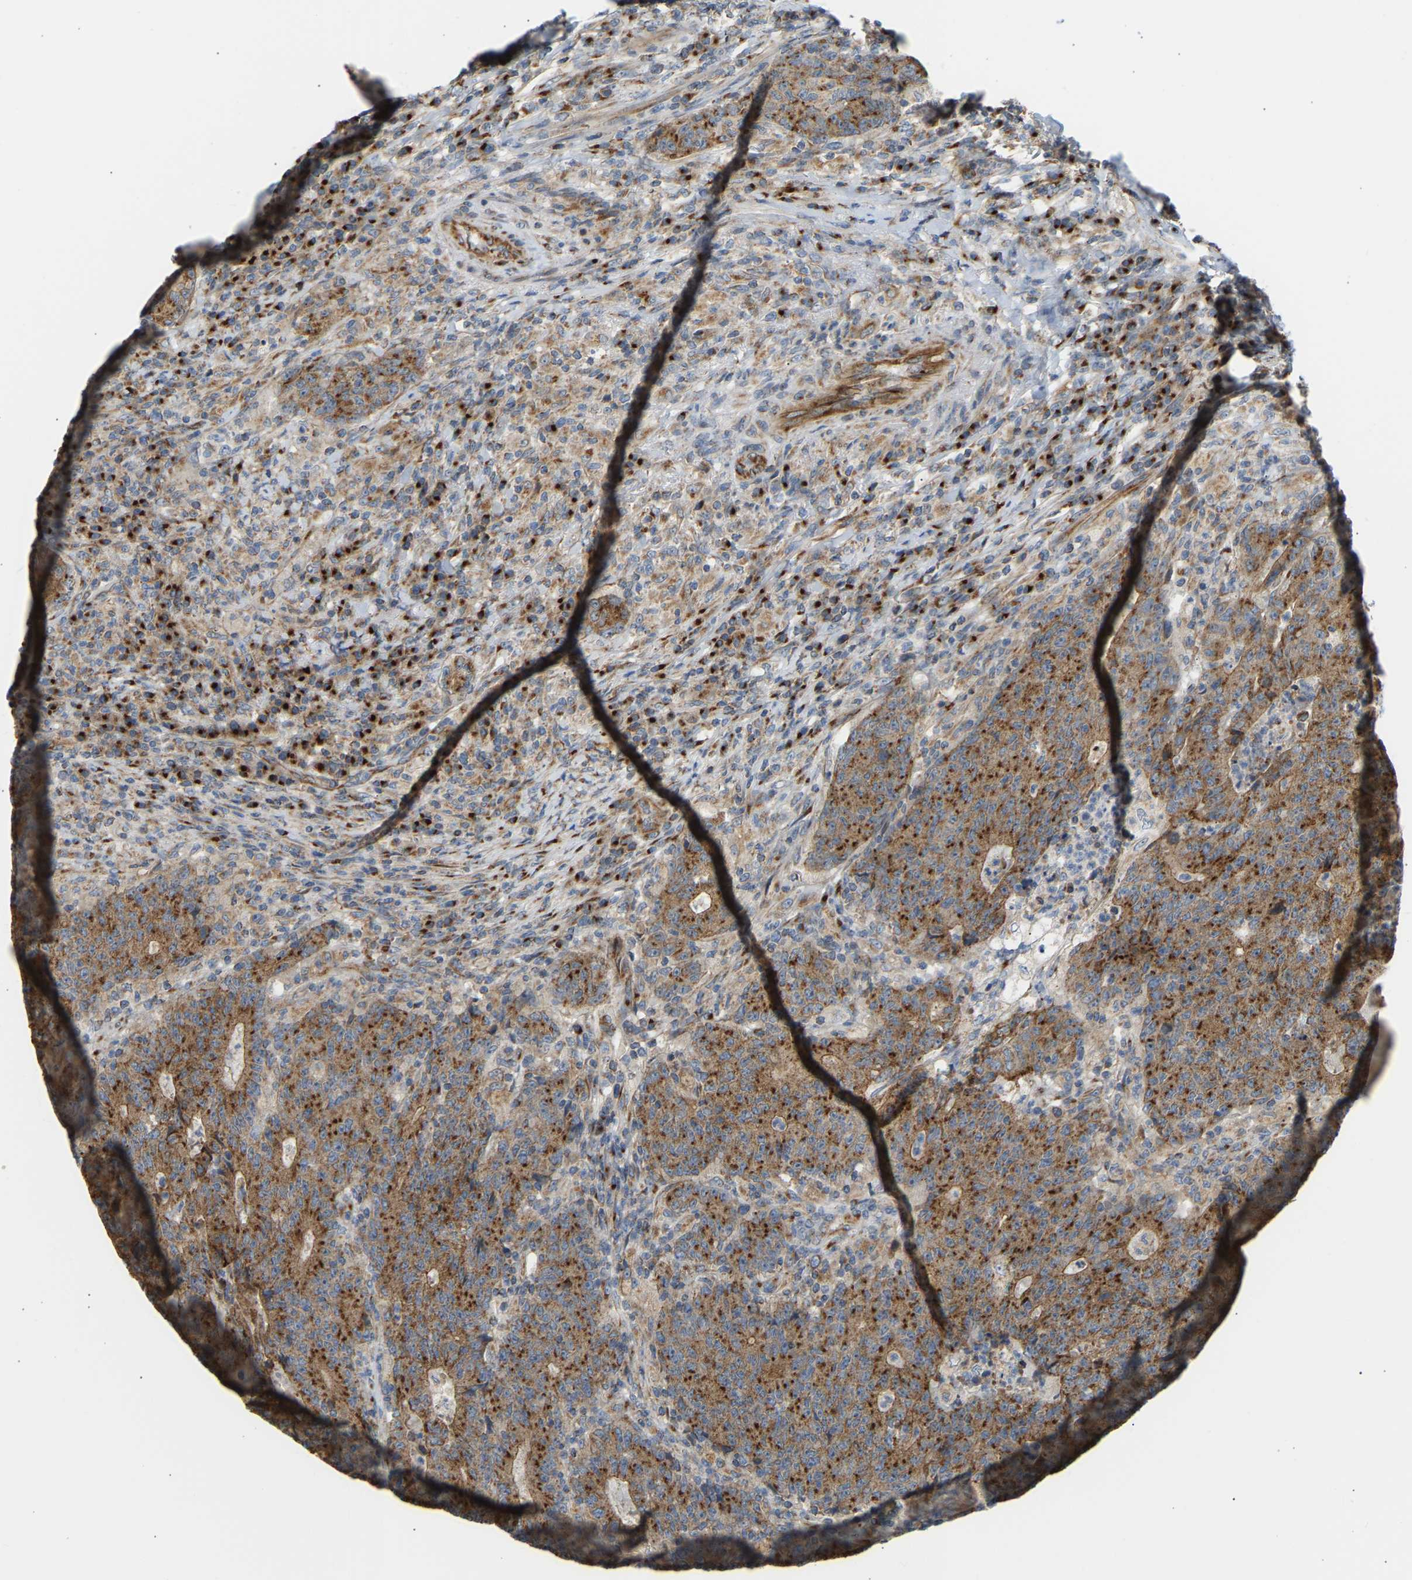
{"staining": {"intensity": "strong", "quantity": ">75%", "location": "cytoplasmic/membranous"}, "tissue": "colorectal cancer", "cell_type": "Tumor cells", "image_type": "cancer", "snomed": [{"axis": "morphology", "description": "Normal tissue, NOS"}, {"axis": "morphology", "description": "Adenocarcinoma, NOS"}, {"axis": "topography", "description": "Colon"}], "caption": "Strong cytoplasmic/membranous positivity for a protein is present in about >75% of tumor cells of colorectal adenocarcinoma using IHC.", "gene": "YIPF2", "patient": {"sex": "female", "age": 75}}